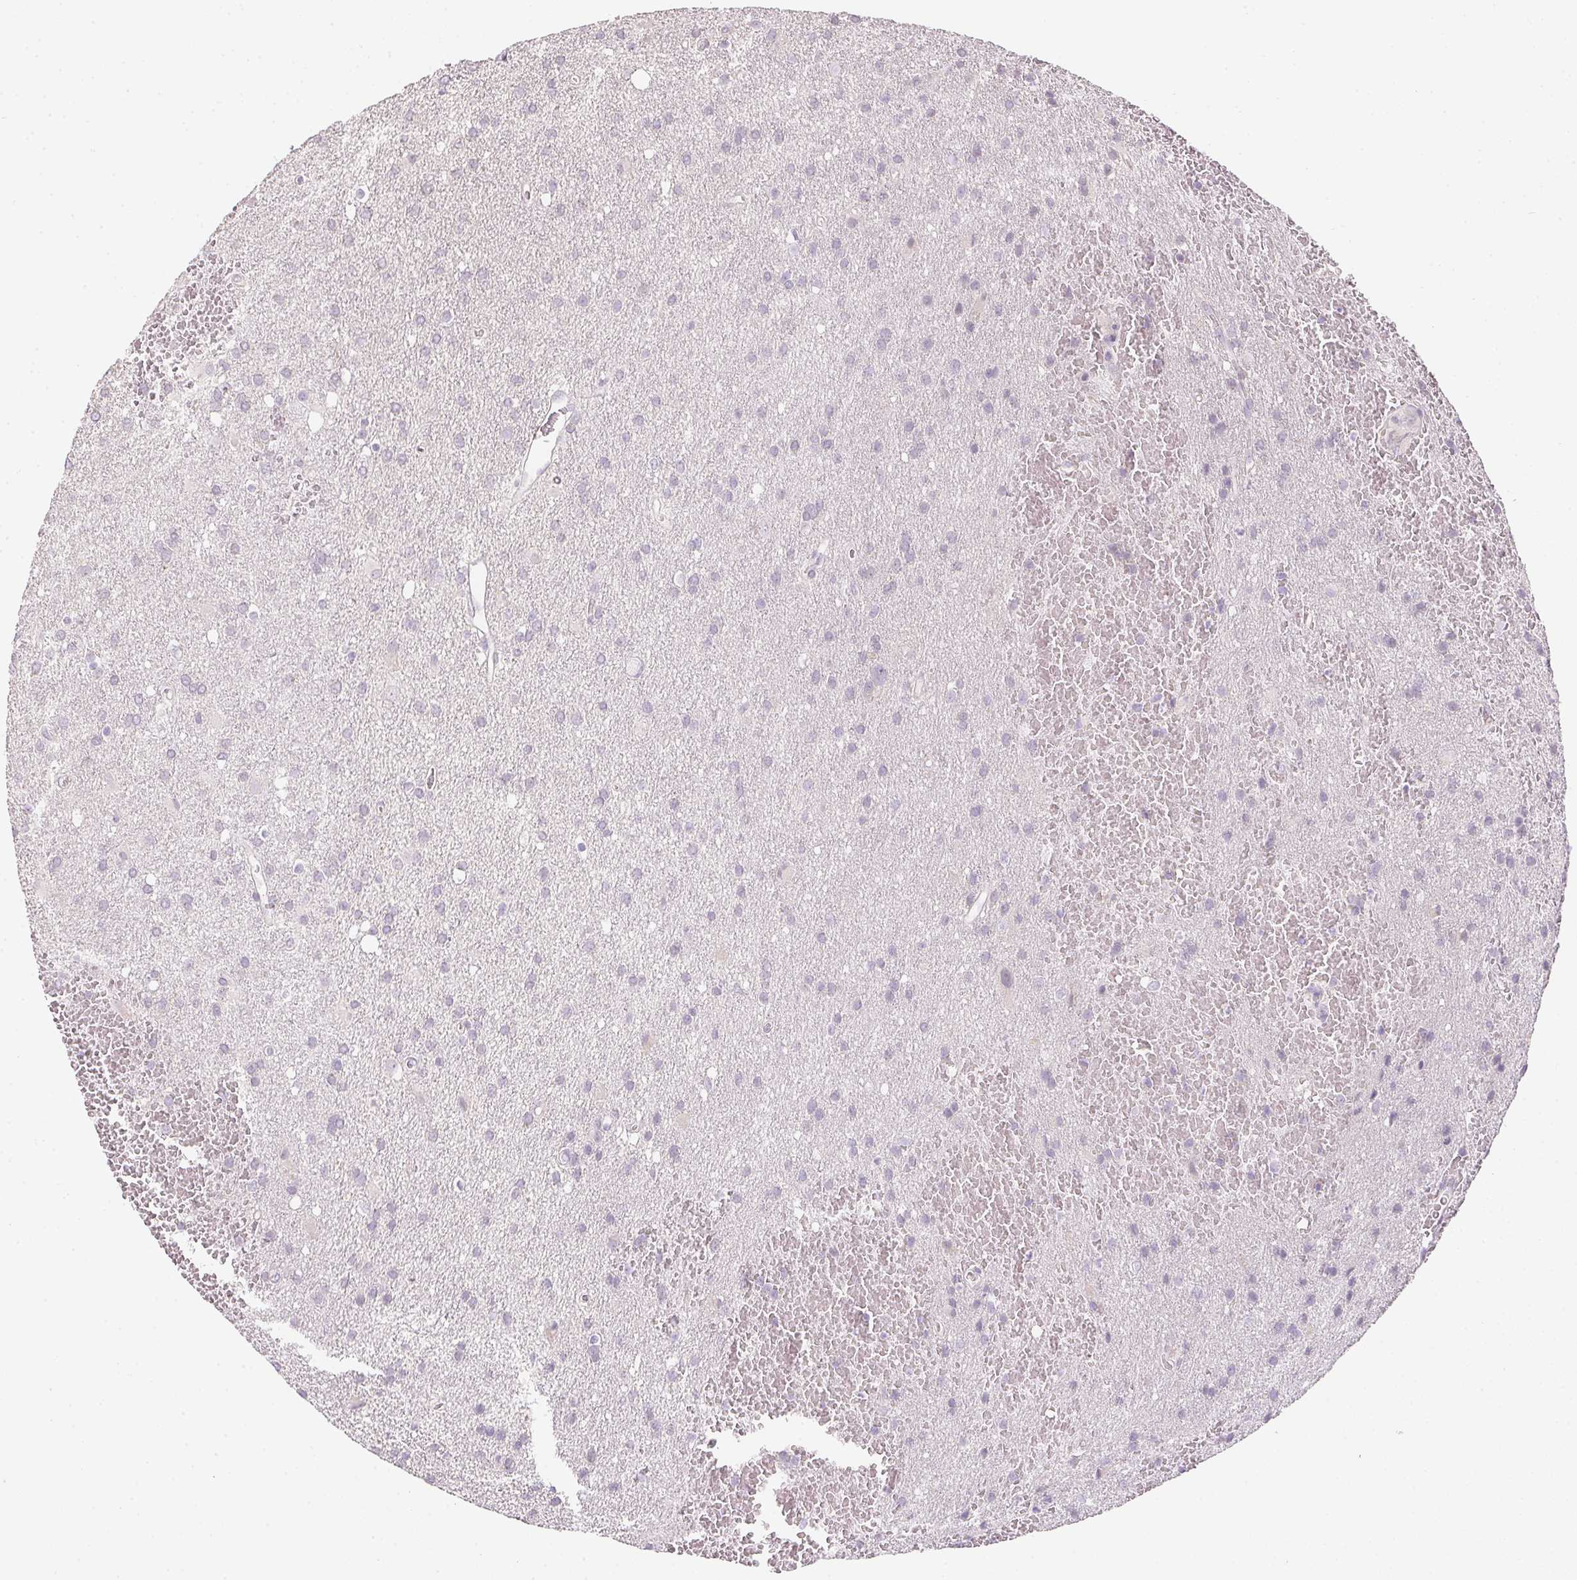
{"staining": {"intensity": "negative", "quantity": "none", "location": "none"}, "tissue": "glioma", "cell_type": "Tumor cells", "image_type": "cancer", "snomed": [{"axis": "morphology", "description": "Glioma, malignant, Low grade"}, {"axis": "topography", "description": "Brain"}], "caption": "Glioma was stained to show a protein in brown. There is no significant staining in tumor cells.", "gene": "CTCFL", "patient": {"sex": "male", "age": 66}}